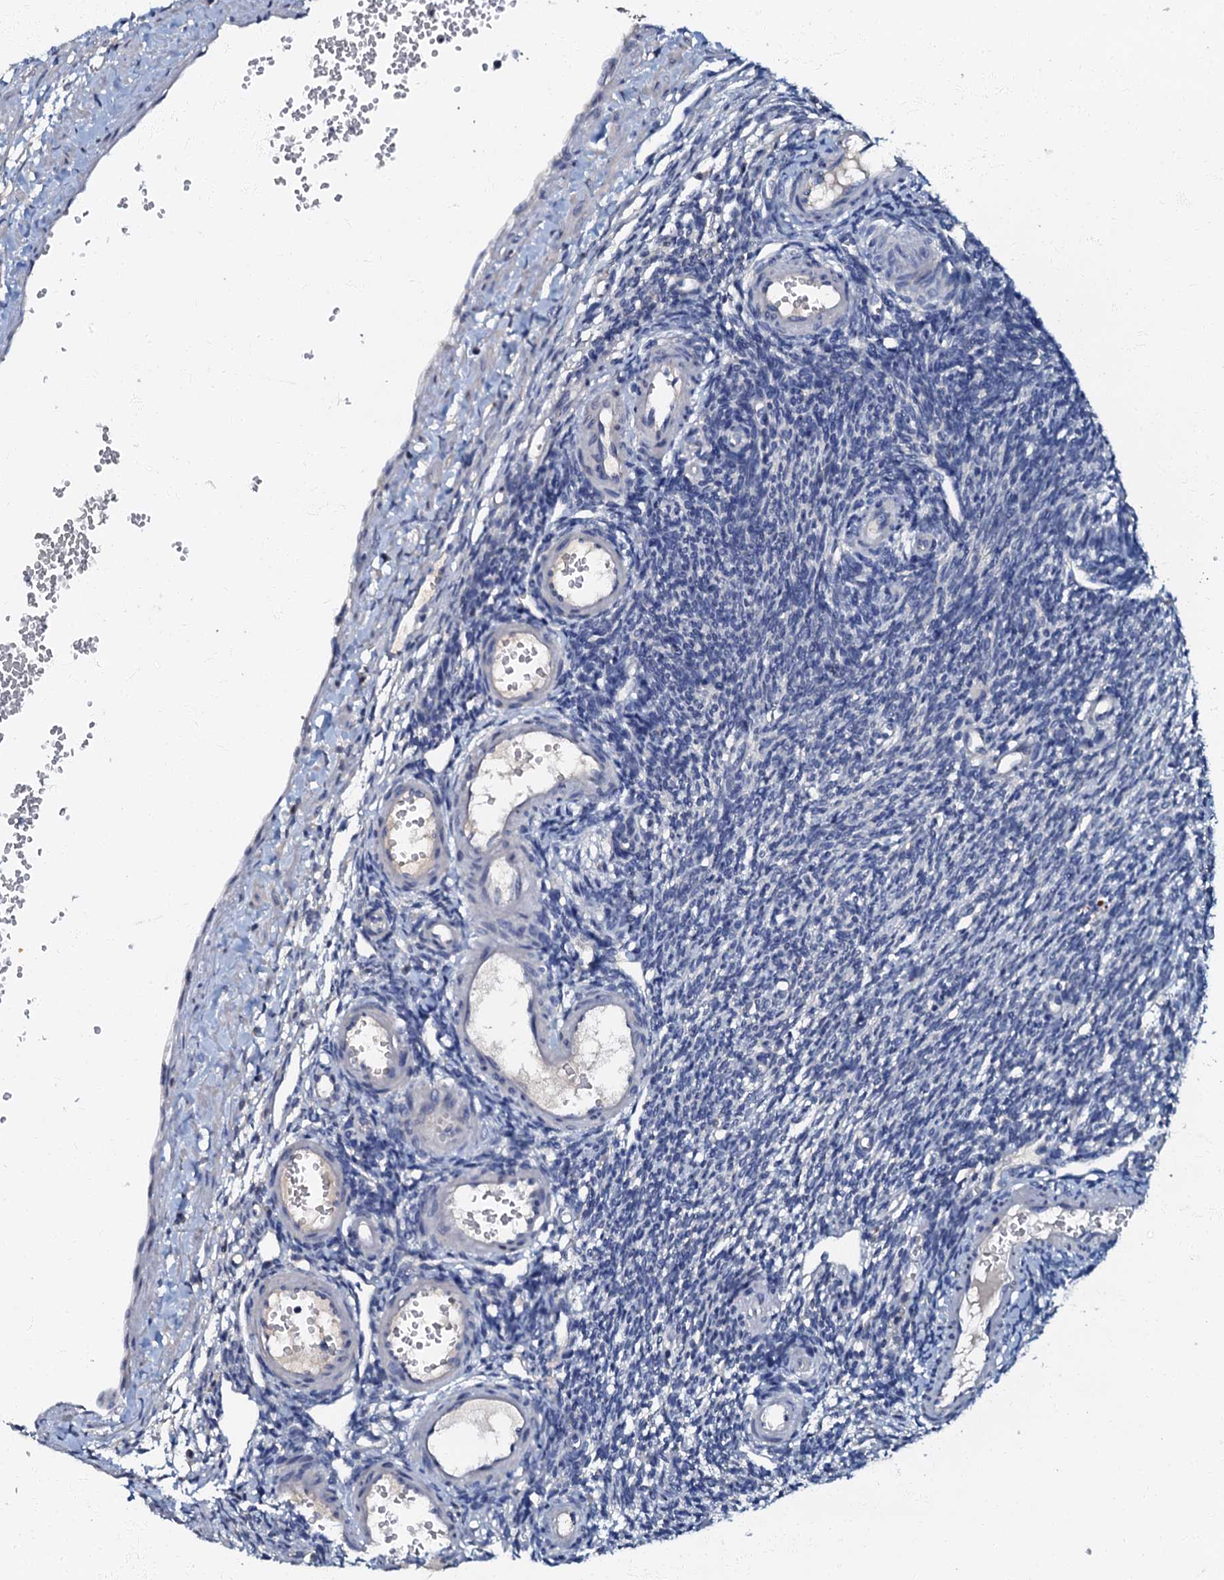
{"staining": {"intensity": "negative", "quantity": "none", "location": "none"}, "tissue": "ovary", "cell_type": "Ovarian stroma cells", "image_type": "normal", "snomed": [{"axis": "morphology", "description": "Normal tissue, NOS"}, {"axis": "morphology", "description": "Cyst, NOS"}, {"axis": "topography", "description": "Ovary"}], "caption": "Immunohistochemical staining of benign human ovary shows no significant positivity in ovarian stroma cells. The staining is performed using DAB brown chromogen with nuclei counter-stained in using hematoxylin.", "gene": "OLAH", "patient": {"sex": "female", "age": 33}}